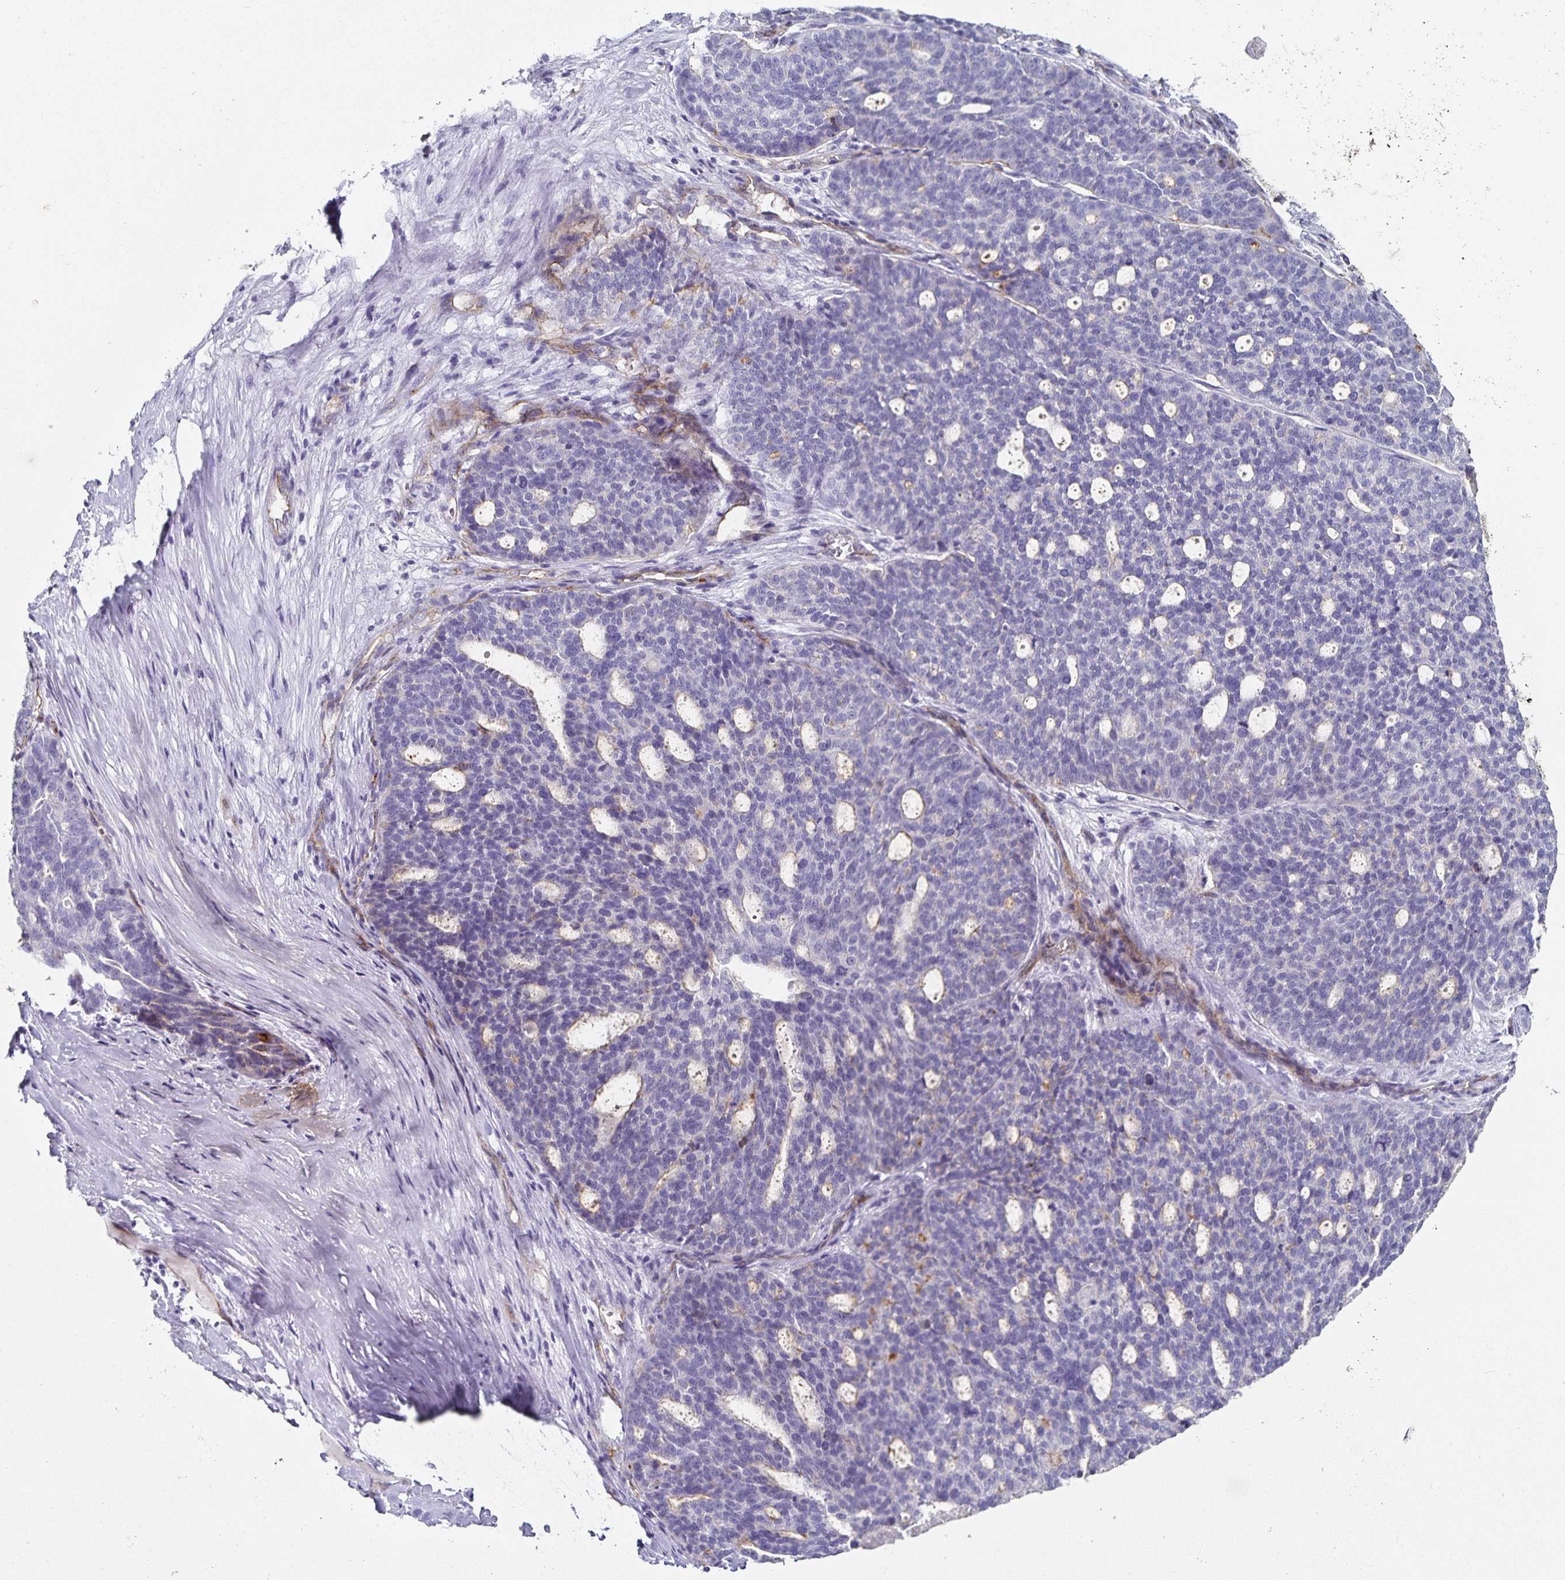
{"staining": {"intensity": "weak", "quantity": "<25%", "location": "cytoplasmic/membranous"}, "tissue": "ovarian cancer", "cell_type": "Tumor cells", "image_type": "cancer", "snomed": [{"axis": "morphology", "description": "Cystadenocarcinoma, serous, NOS"}, {"axis": "topography", "description": "Ovary"}], "caption": "Tumor cells are negative for protein expression in human ovarian cancer.", "gene": "PODXL", "patient": {"sex": "female", "age": 59}}